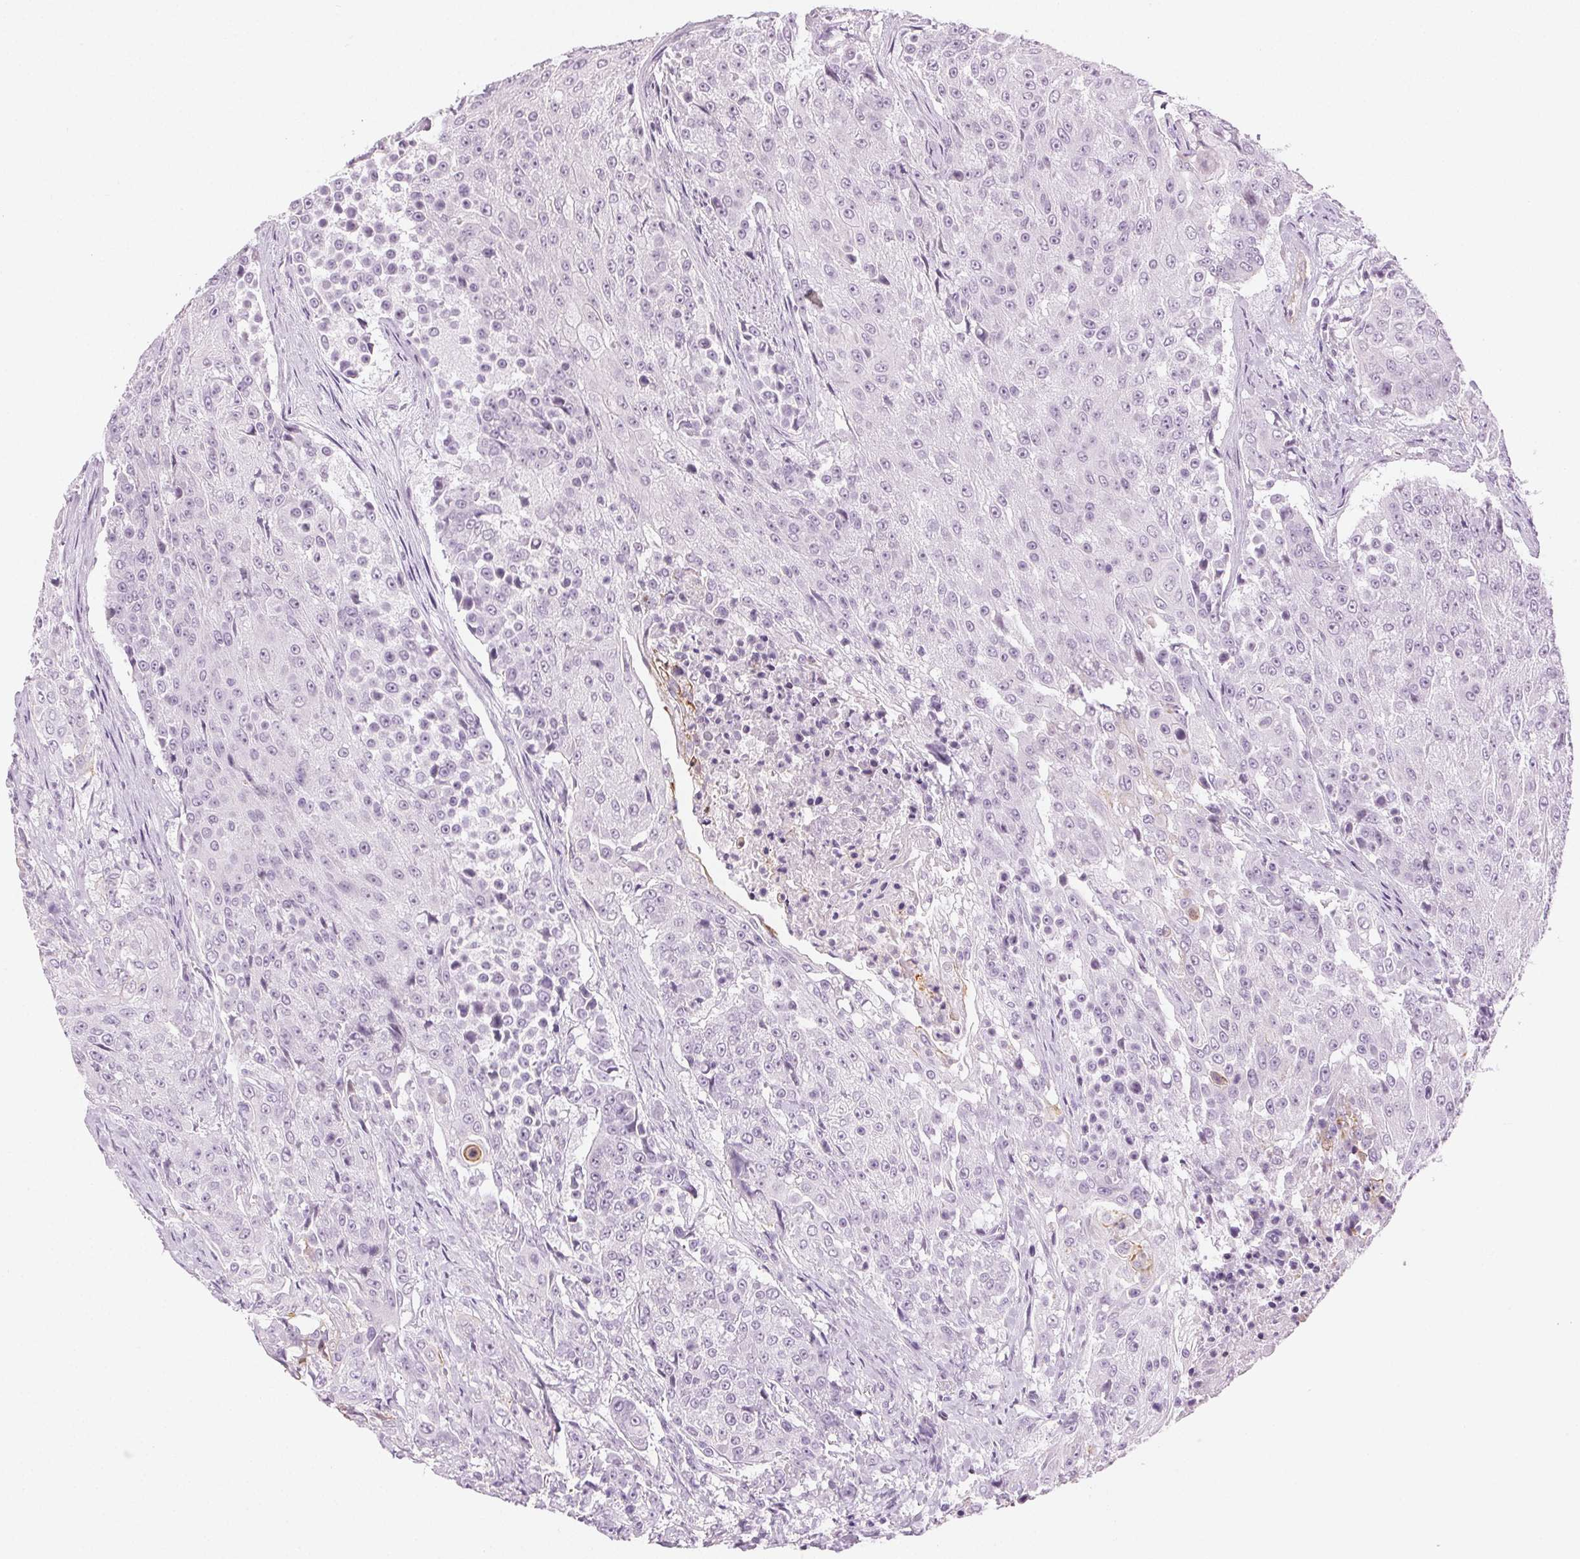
{"staining": {"intensity": "negative", "quantity": "none", "location": "none"}, "tissue": "urothelial cancer", "cell_type": "Tumor cells", "image_type": "cancer", "snomed": [{"axis": "morphology", "description": "Urothelial carcinoma, High grade"}, {"axis": "topography", "description": "Urinary bladder"}], "caption": "Tumor cells are negative for protein expression in human urothelial cancer.", "gene": "AIF1L", "patient": {"sex": "female", "age": 63}}